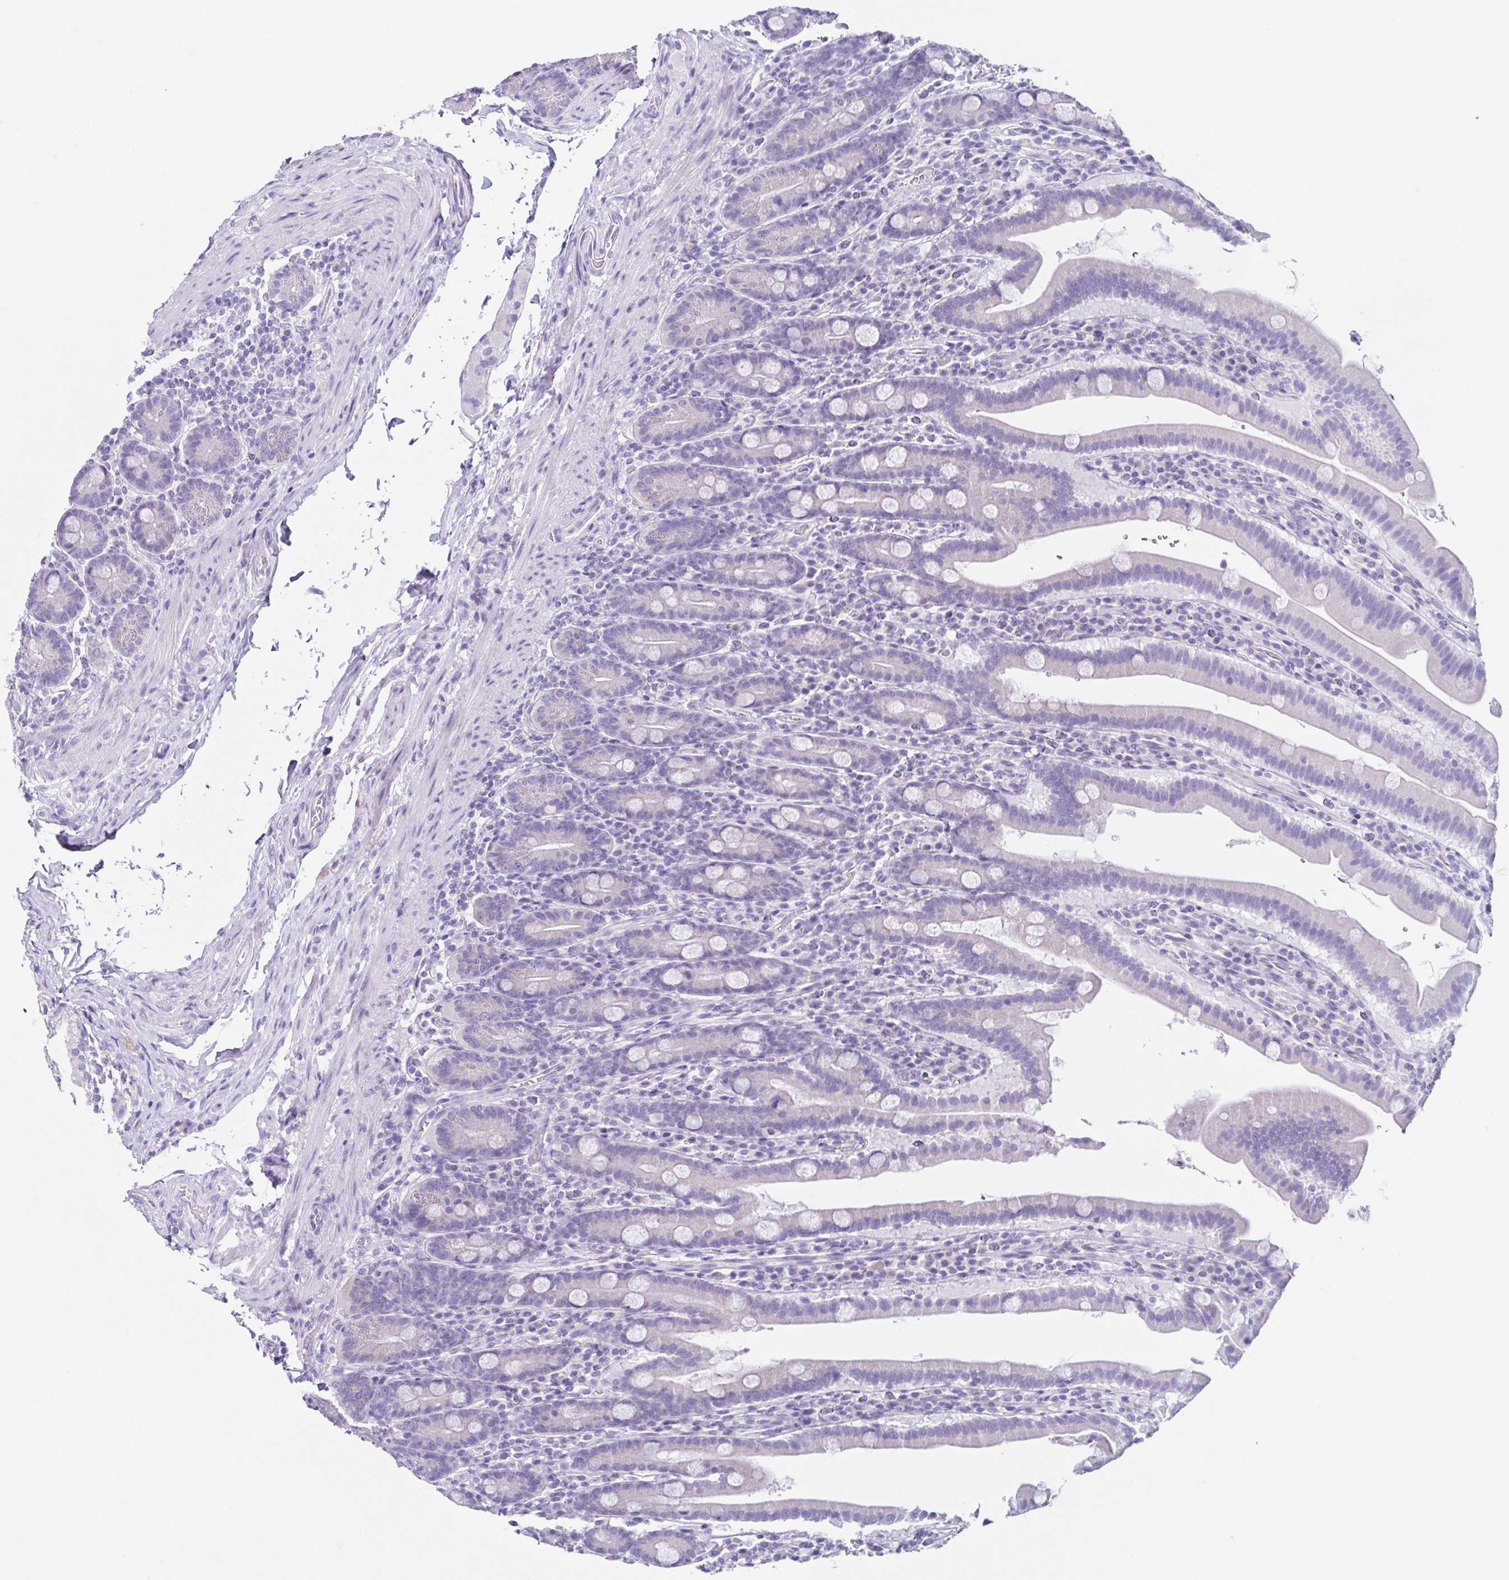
{"staining": {"intensity": "negative", "quantity": "none", "location": "none"}, "tissue": "small intestine", "cell_type": "Glandular cells", "image_type": "normal", "snomed": [{"axis": "morphology", "description": "Normal tissue, NOS"}, {"axis": "topography", "description": "Small intestine"}], "caption": "An IHC micrograph of benign small intestine is shown. There is no staining in glandular cells of small intestine. Nuclei are stained in blue.", "gene": "RDH11", "patient": {"sex": "male", "age": 26}}